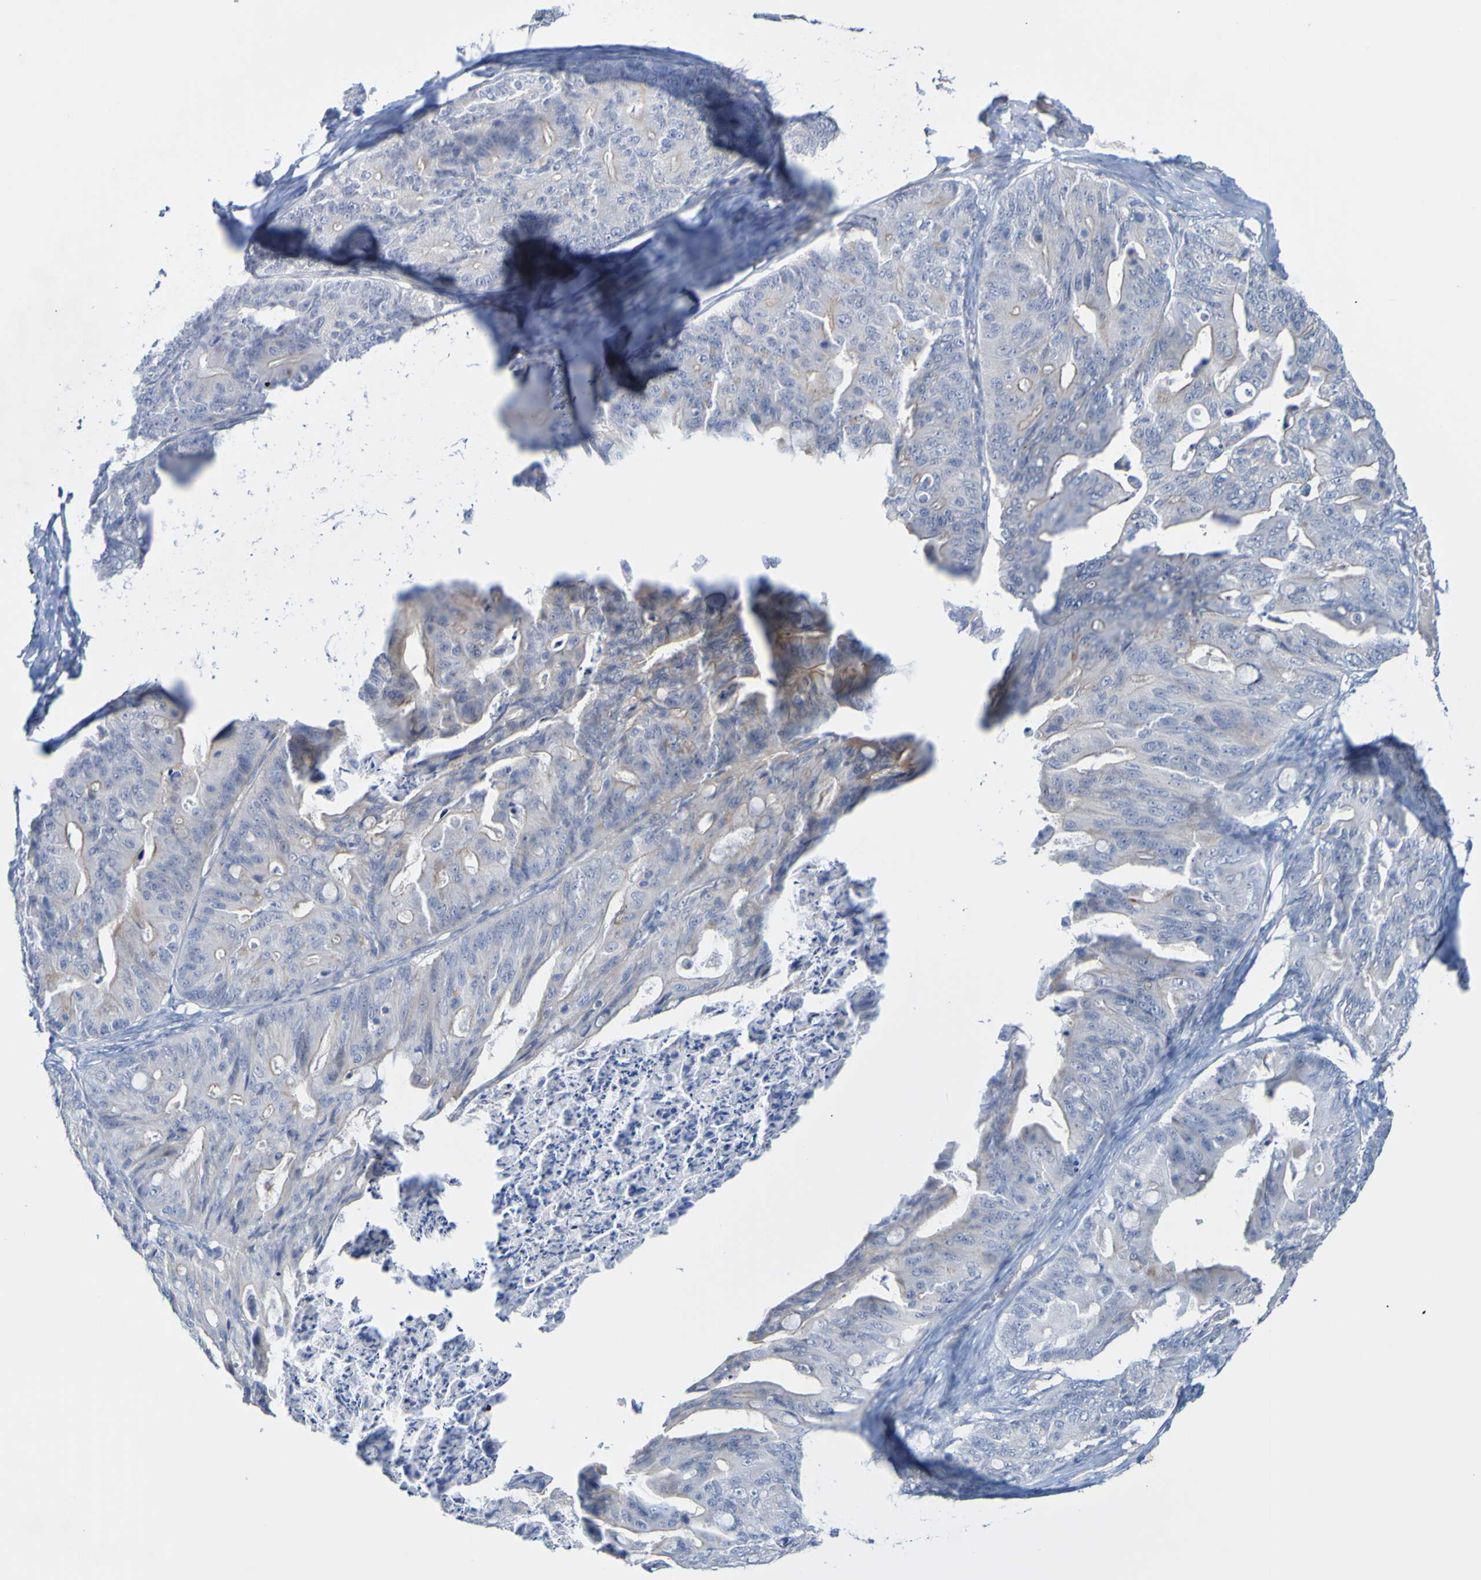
{"staining": {"intensity": "weak", "quantity": ">75%", "location": "cytoplasmic/membranous"}, "tissue": "ovarian cancer", "cell_type": "Tumor cells", "image_type": "cancer", "snomed": [{"axis": "morphology", "description": "Cystadenocarcinoma, mucinous, NOS"}, {"axis": "topography", "description": "Ovary"}], "caption": "A high-resolution histopathology image shows IHC staining of ovarian cancer (mucinous cystadenocarcinoma), which demonstrates weak cytoplasmic/membranous positivity in approximately >75% of tumor cells.", "gene": "ACMSD", "patient": {"sex": "female", "age": 37}}